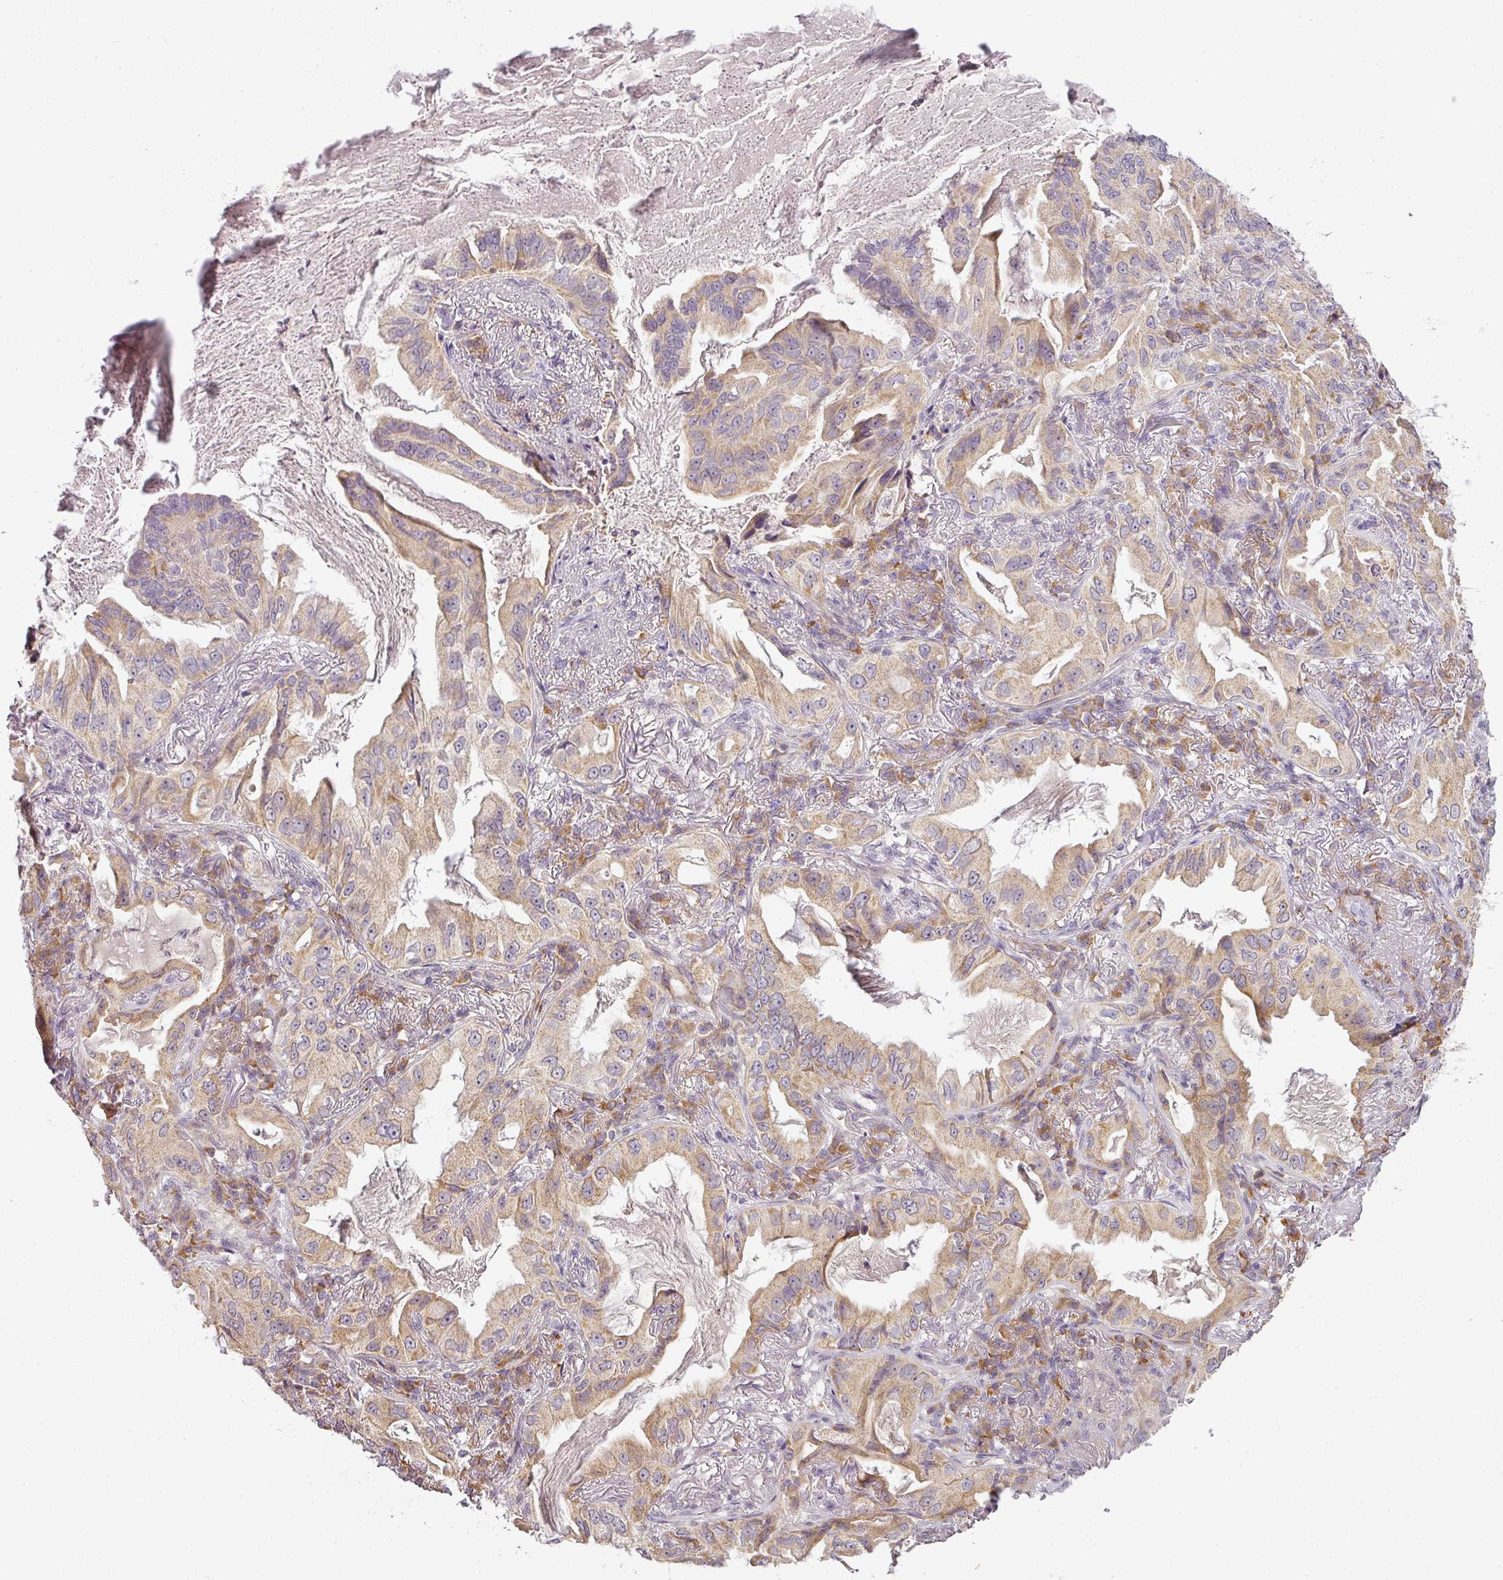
{"staining": {"intensity": "moderate", "quantity": ">75%", "location": "cytoplasmic/membranous"}, "tissue": "lung cancer", "cell_type": "Tumor cells", "image_type": "cancer", "snomed": [{"axis": "morphology", "description": "Adenocarcinoma, NOS"}, {"axis": "topography", "description": "Lung"}], "caption": "Immunohistochemistry (IHC) image of neoplastic tissue: human lung cancer (adenocarcinoma) stained using immunohistochemistry reveals medium levels of moderate protein expression localized specifically in the cytoplasmic/membranous of tumor cells, appearing as a cytoplasmic/membranous brown color.", "gene": "LY75", "patient": {"sex": "female", "age": 69}}